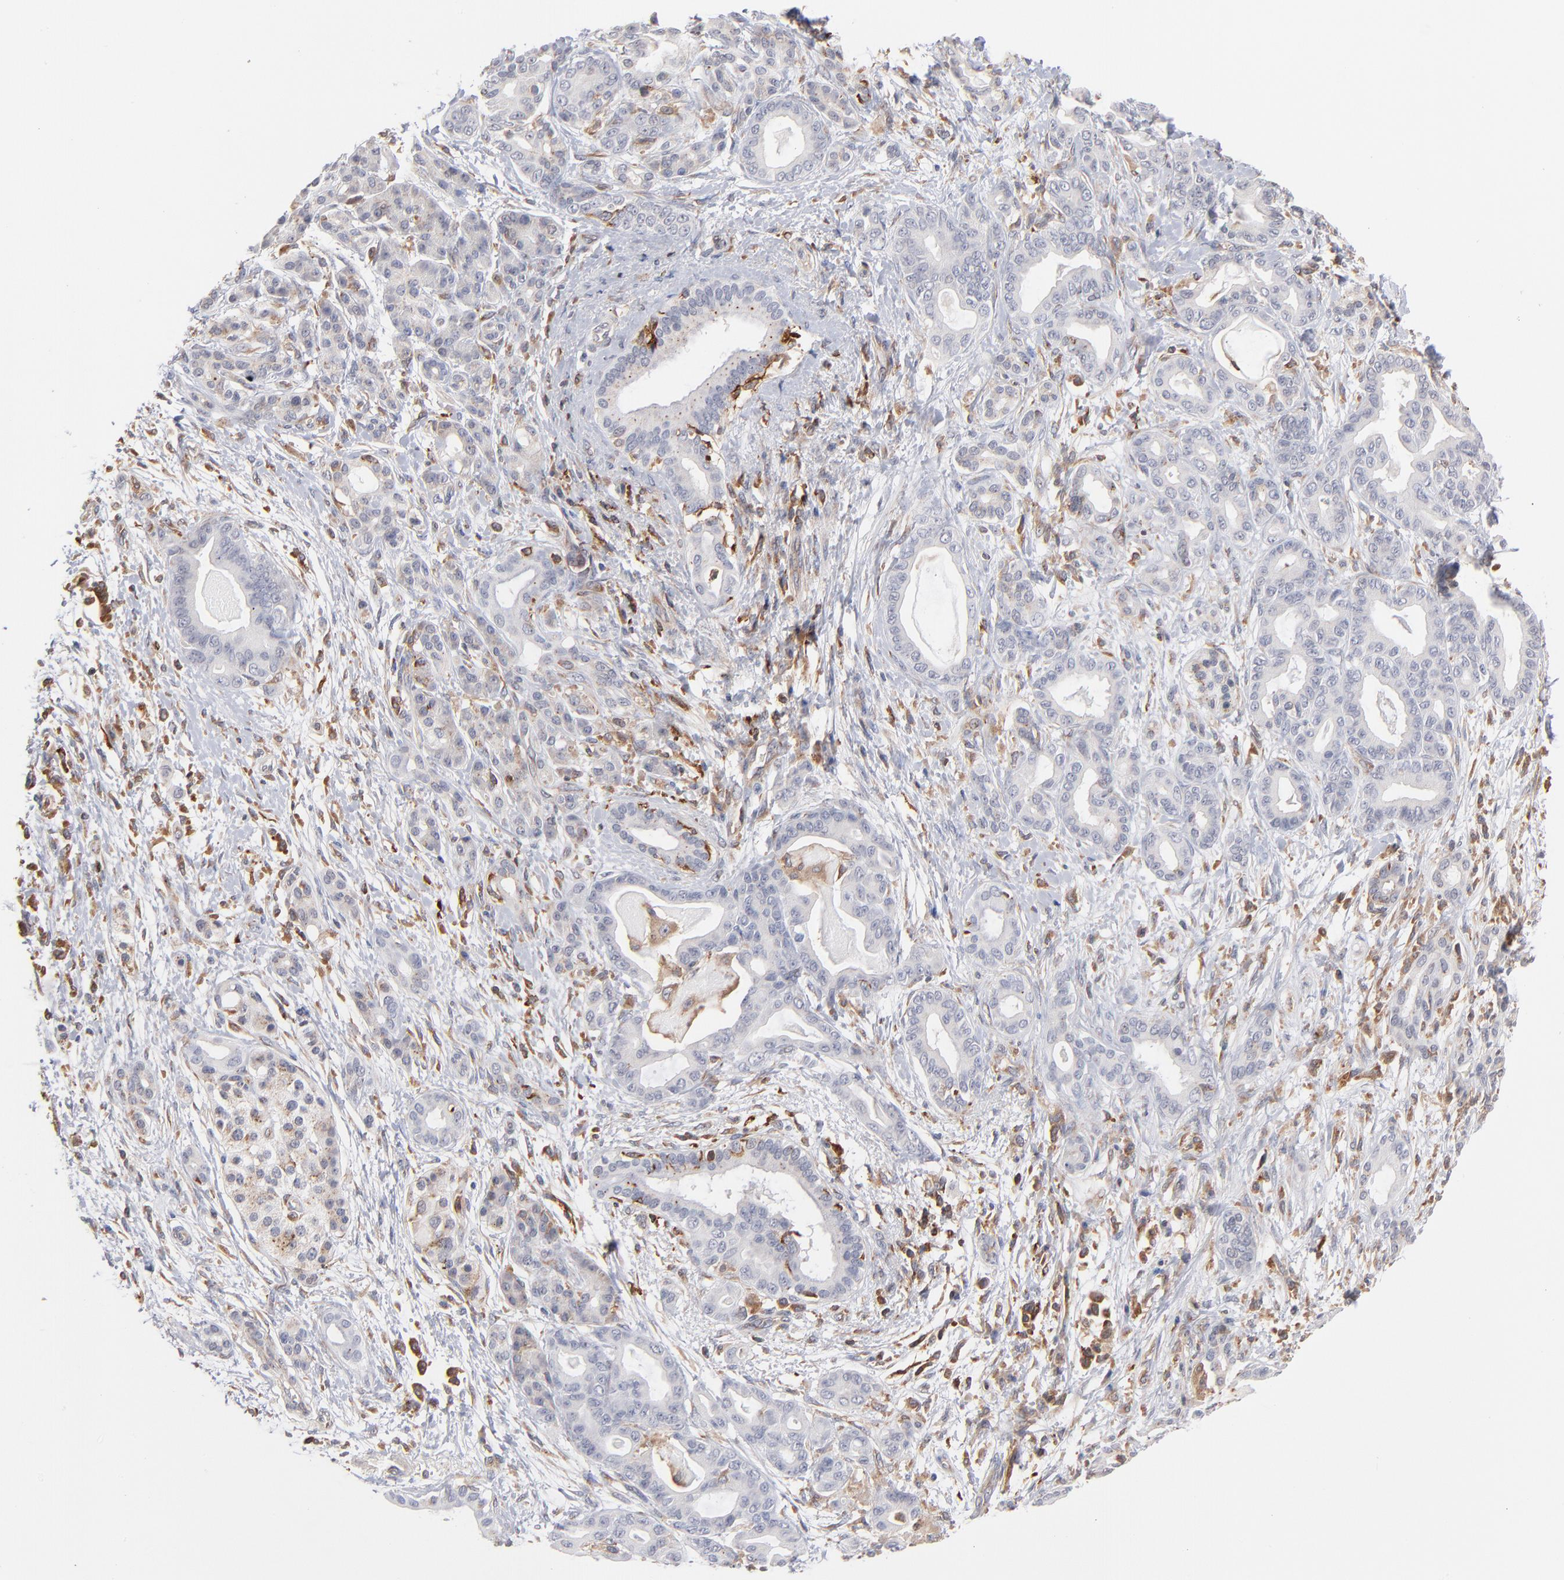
{"staining": {"intensity": "negative", "quantity": "none", "location": "none"}, "tissue": "pancreatic cancer", "cell_type": "Tumor cells", "image_type": "cancer", "snomed": [{"axis": "morphology", "description": "Adenocarcinoma, NOS"}, {"axis": "topography", "description": "Pancreas"}], "caption": "Pancreatic cancer was stained to show a protein in brown. There is no significant positivity in tumor cells.", "gene": "WIPF1", "patient": {"sex": "male", "age": 63}}